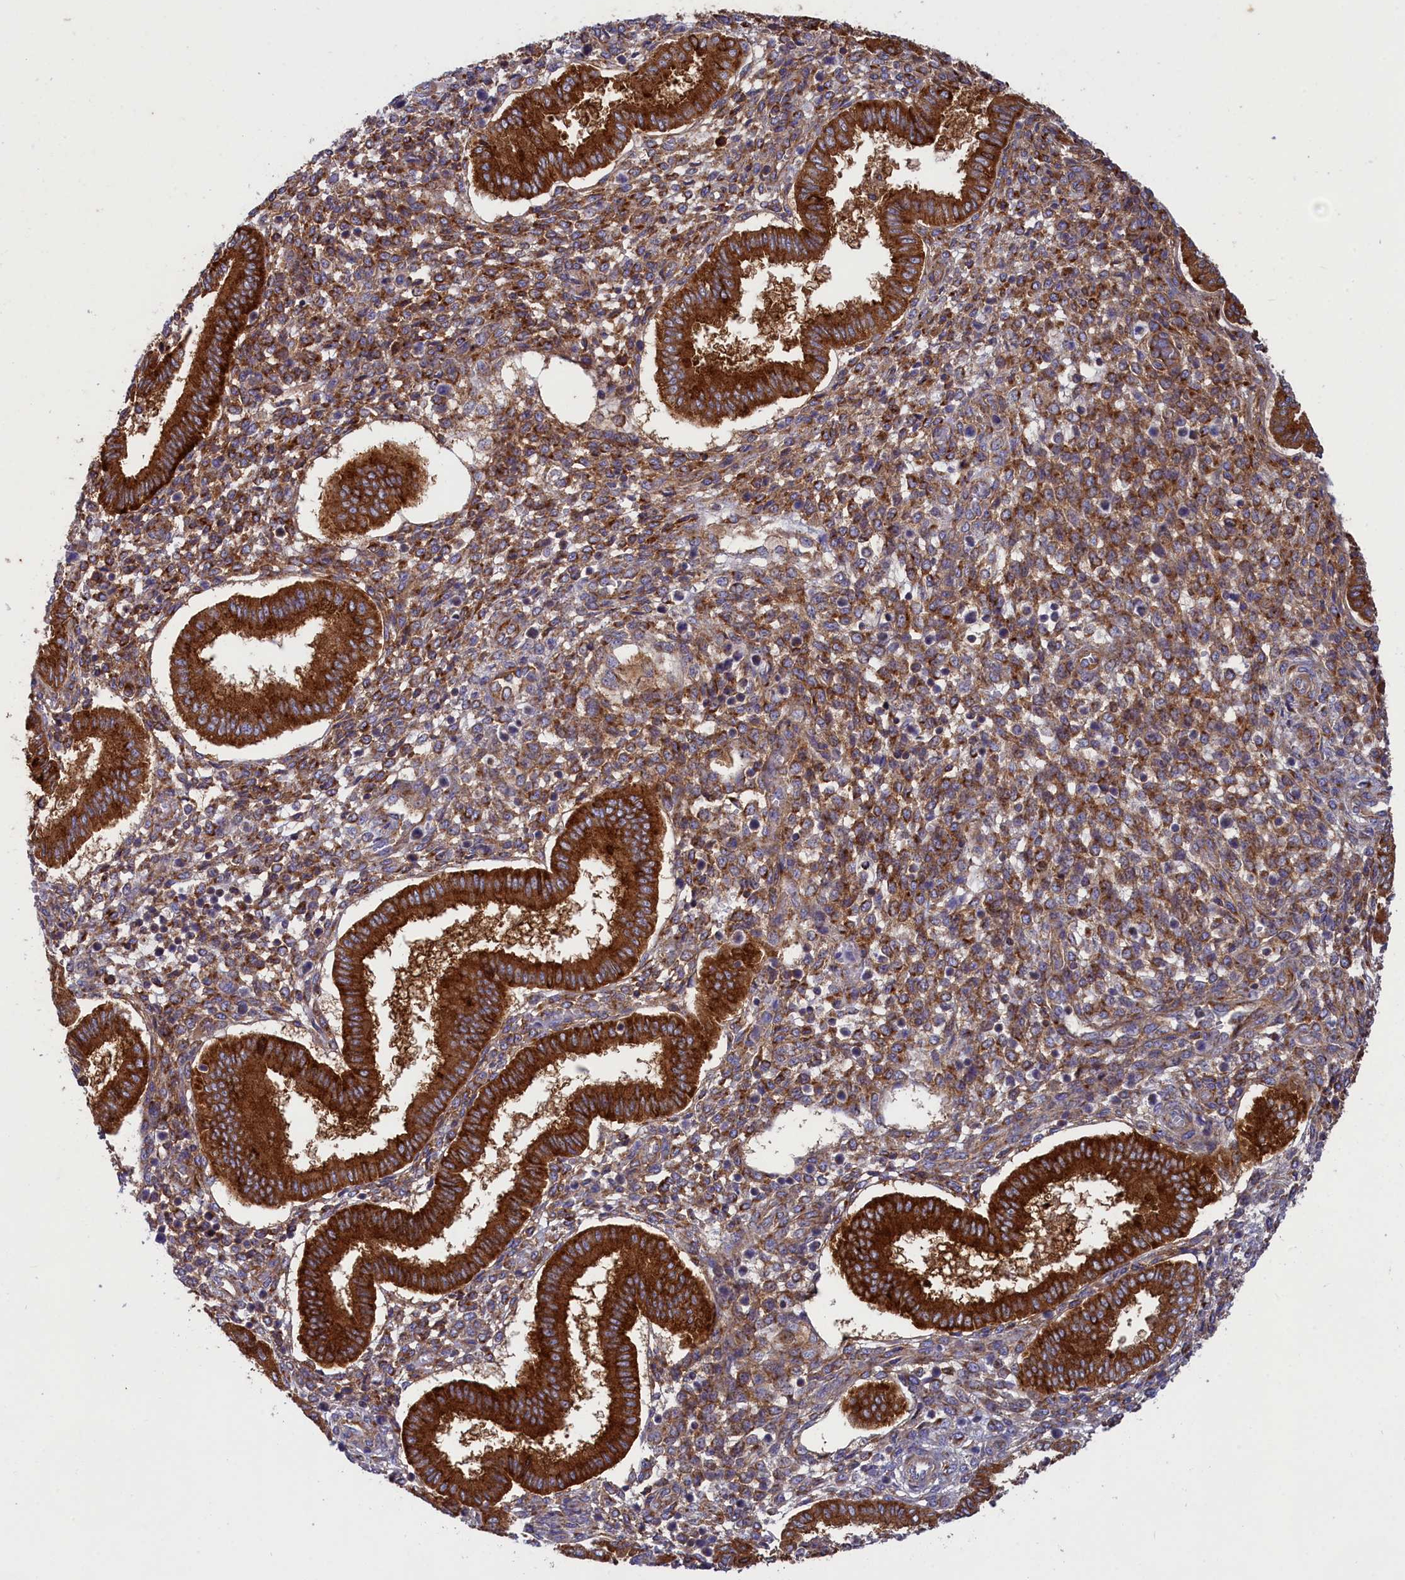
{"staining": {"intensity": "moderate", "quantity": ">75%", "location": "cytoplasmic/membranous"}, "tissue": "endometrium", "cell_type": "Cells in endometrial stroma", "image_type": "normal", "snomed": [{"axis": "morphology", "description": "Normal tissue, NOS"}, {"axis": "topography", "description": "Endometrium"}], "caption": "High-power microscopy captured an immunohistochemistry (IHC) photomicrograph of unremarkable endometrium, revealing moderate cytoplasmic/membranous expression in about >75% of cells in endometrial stroma.", "gene": "SCAMP4", "patient": {"sex": "female", "age": 24}}